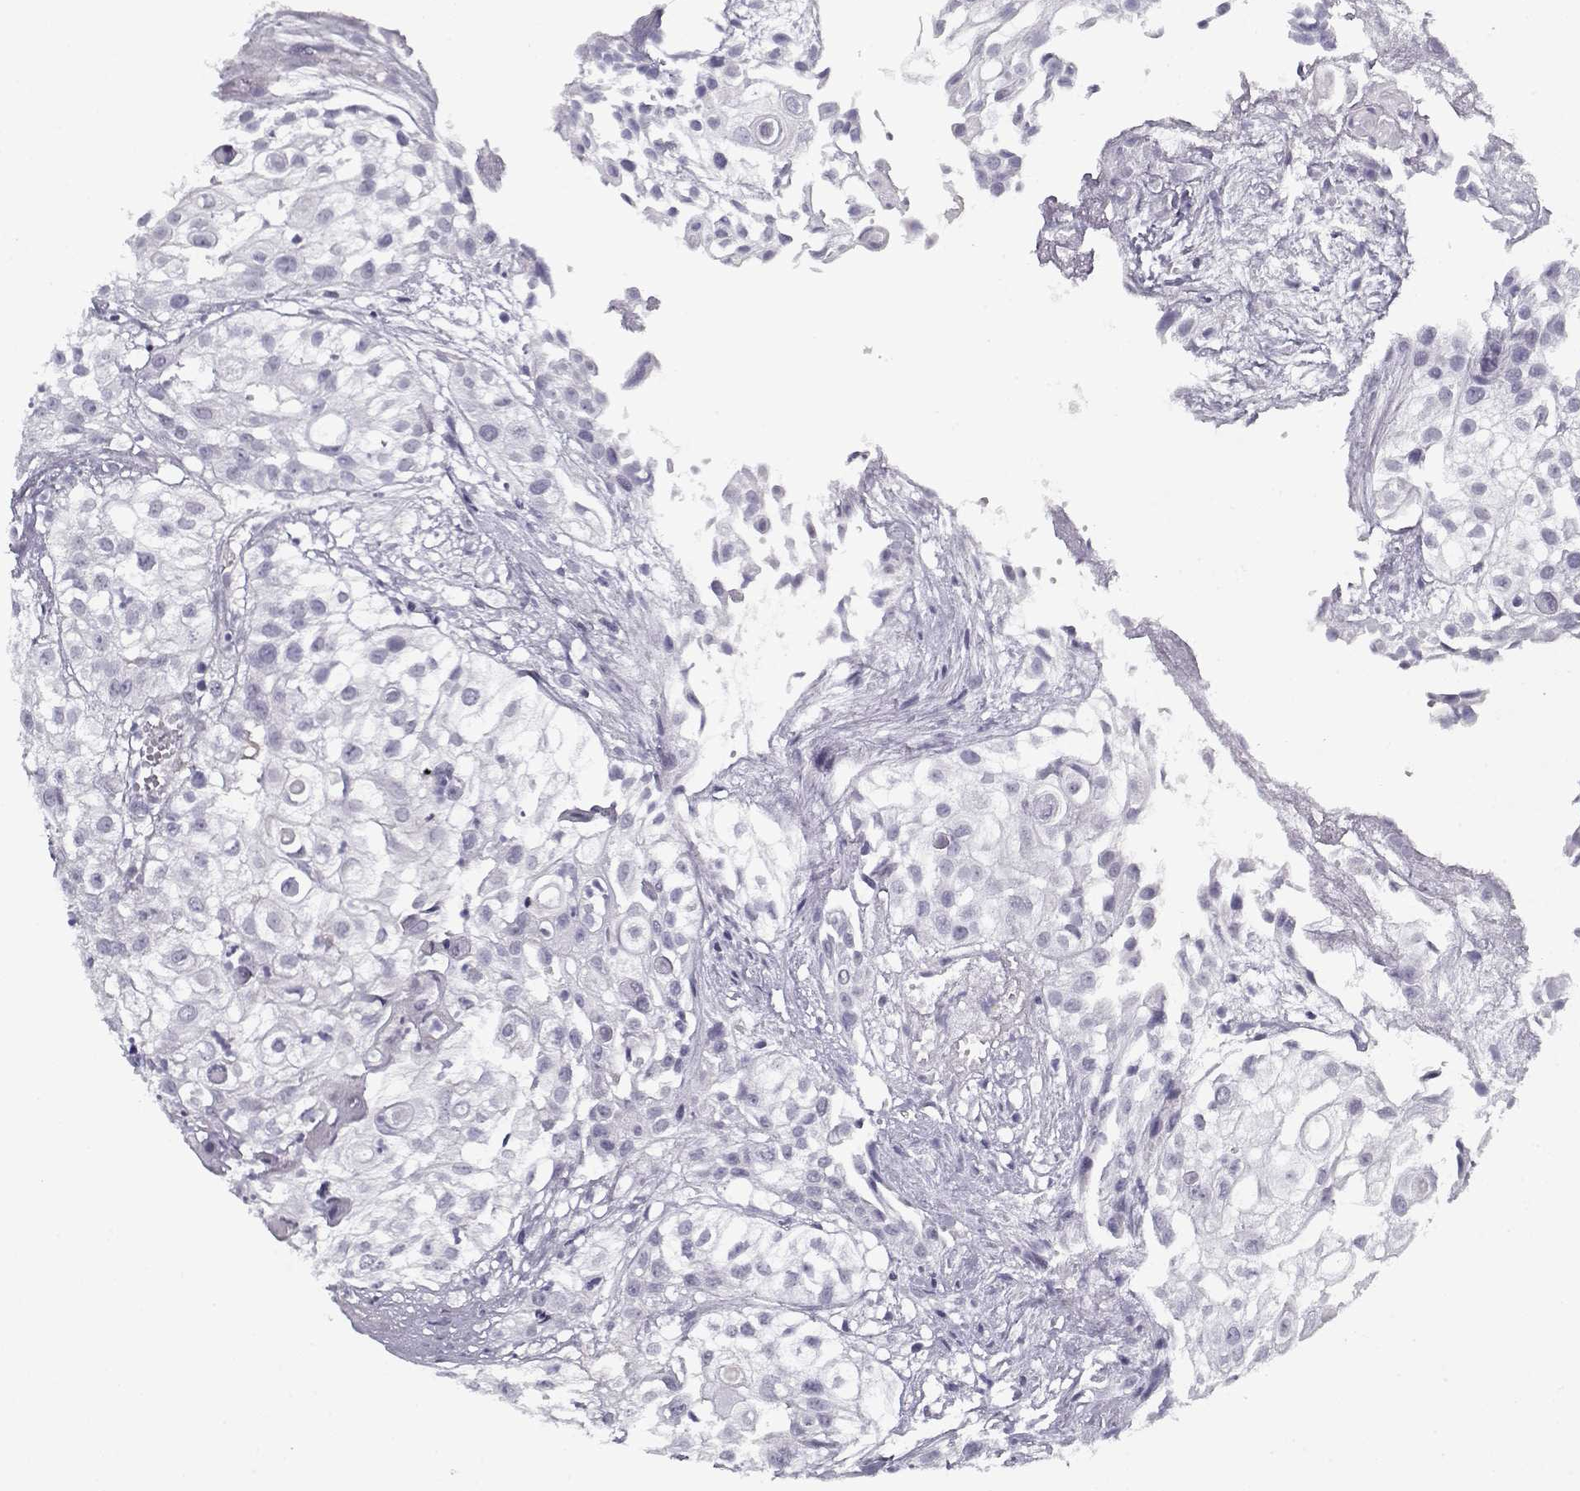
{"staining": {"intensity": "negative", "quantity": "none", "location": "none"}, "tissue": "urothelial cancer", "cell_type": "Tumor cells", "image_type": "cancer", "snomed": [{"axis": "morphology", "description": "Urothelial carcinoma, High grade"}, {"axis": "topography", "description": "Urinary bladder"}], "caption": "The histopathology image shows no staining of tumor cells in high-grade urothelial carcinoma.", "gene": "SPACA9", "patient": {"sex": "female", "age": 79}}